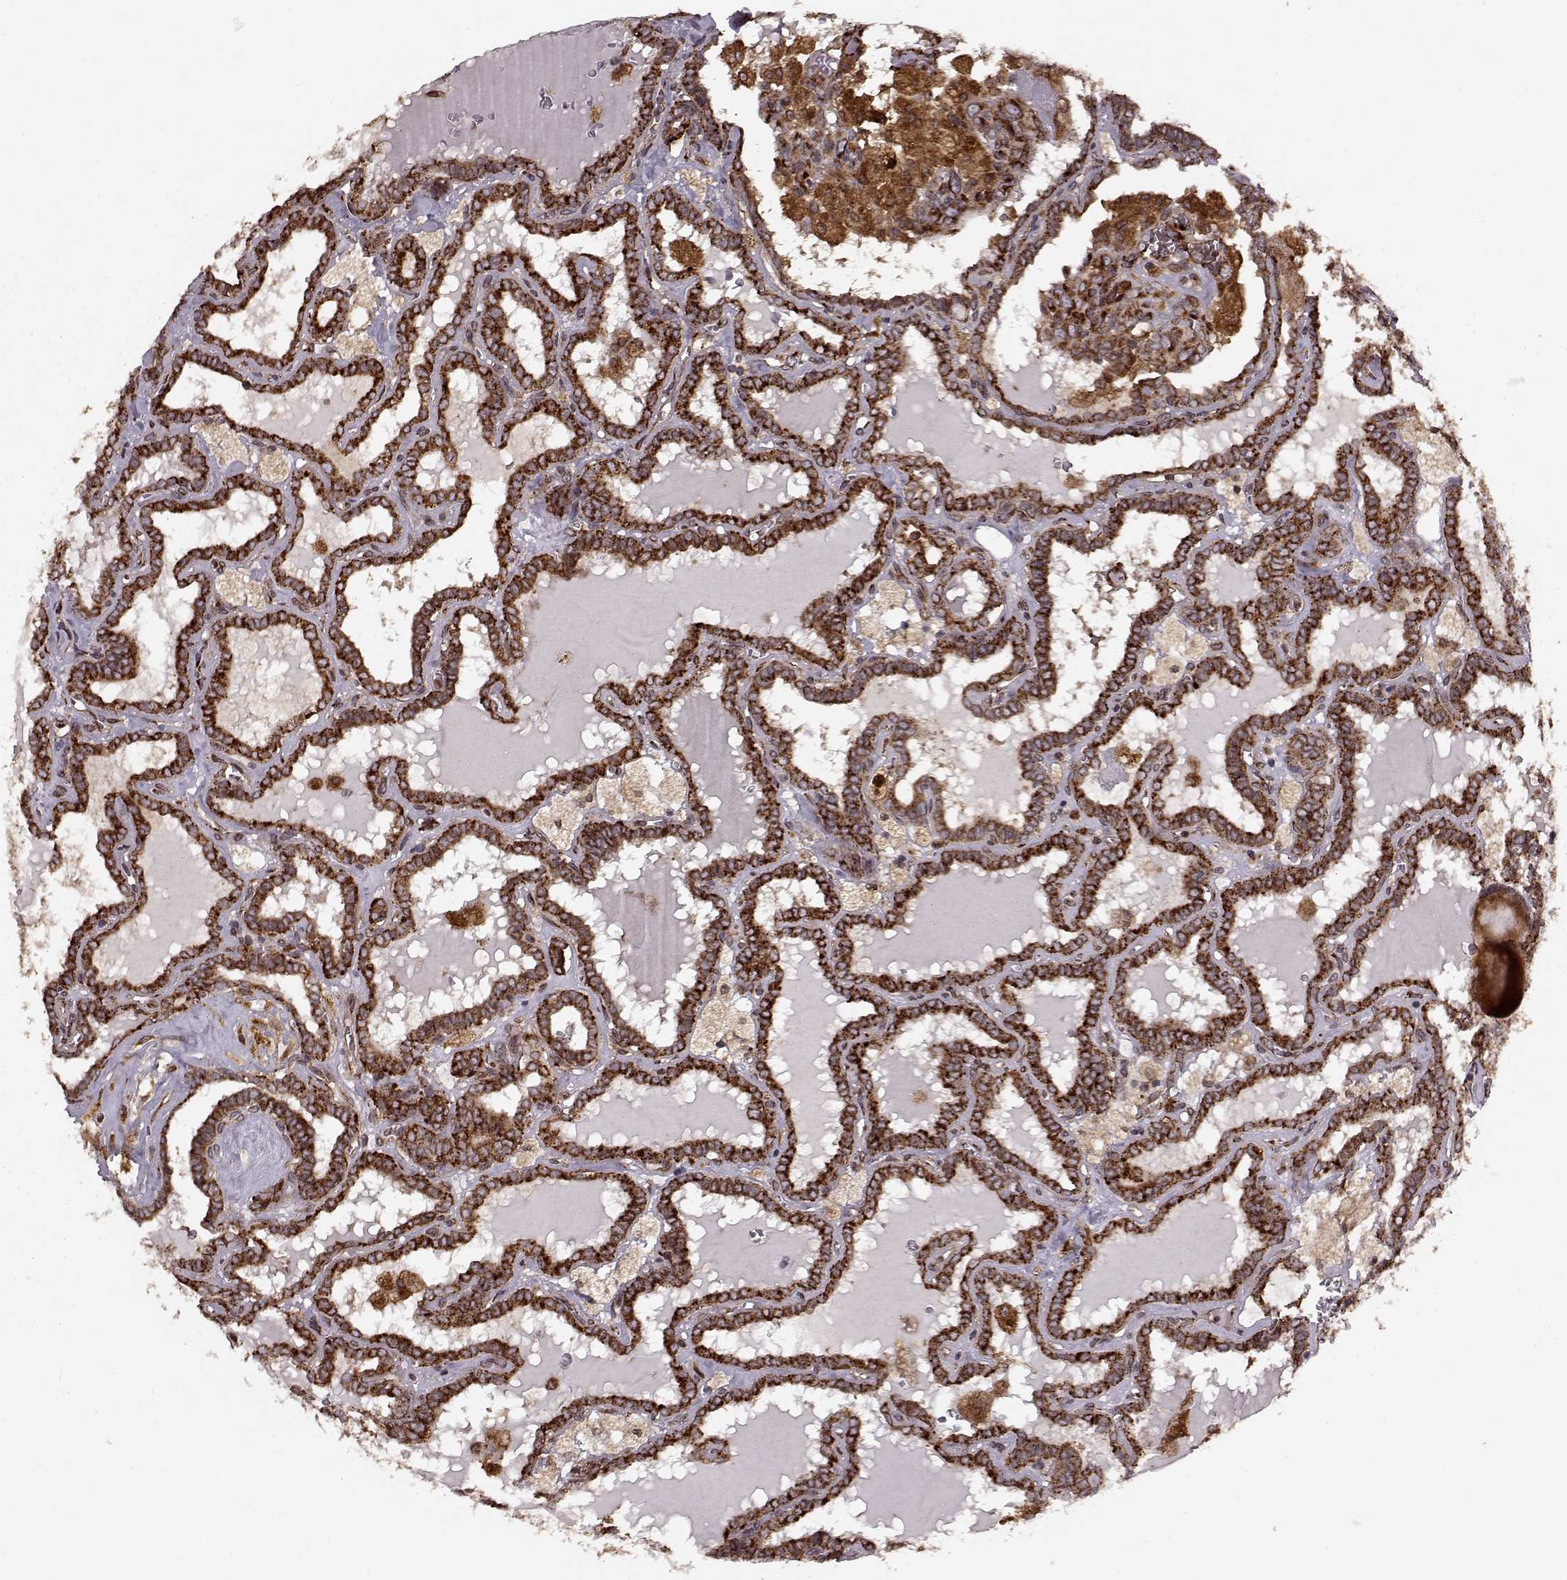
{"staining": {"intensity": "strong", "quantity": ">75%", "location": "cytoplasmic/membranous"}, "tissue": "thyroid cancer", "cell_type": "Tumor cells", "image_type": "cancer", "snomed": [{"axis": "morphology", "description": "Papillary adenocarcinoma, NOS"}, {"axis": "topography", "description": "Thyroid gland"}], "caption": "Human papillary adenocarcinoma (thyroid) stained with a brown dye exhibits strong cytoplasmic/membranous positive staining in approximately >75% of tumor cells.", "gene": "YIPF5", "patient": {"sex": "female", "age": 39}}